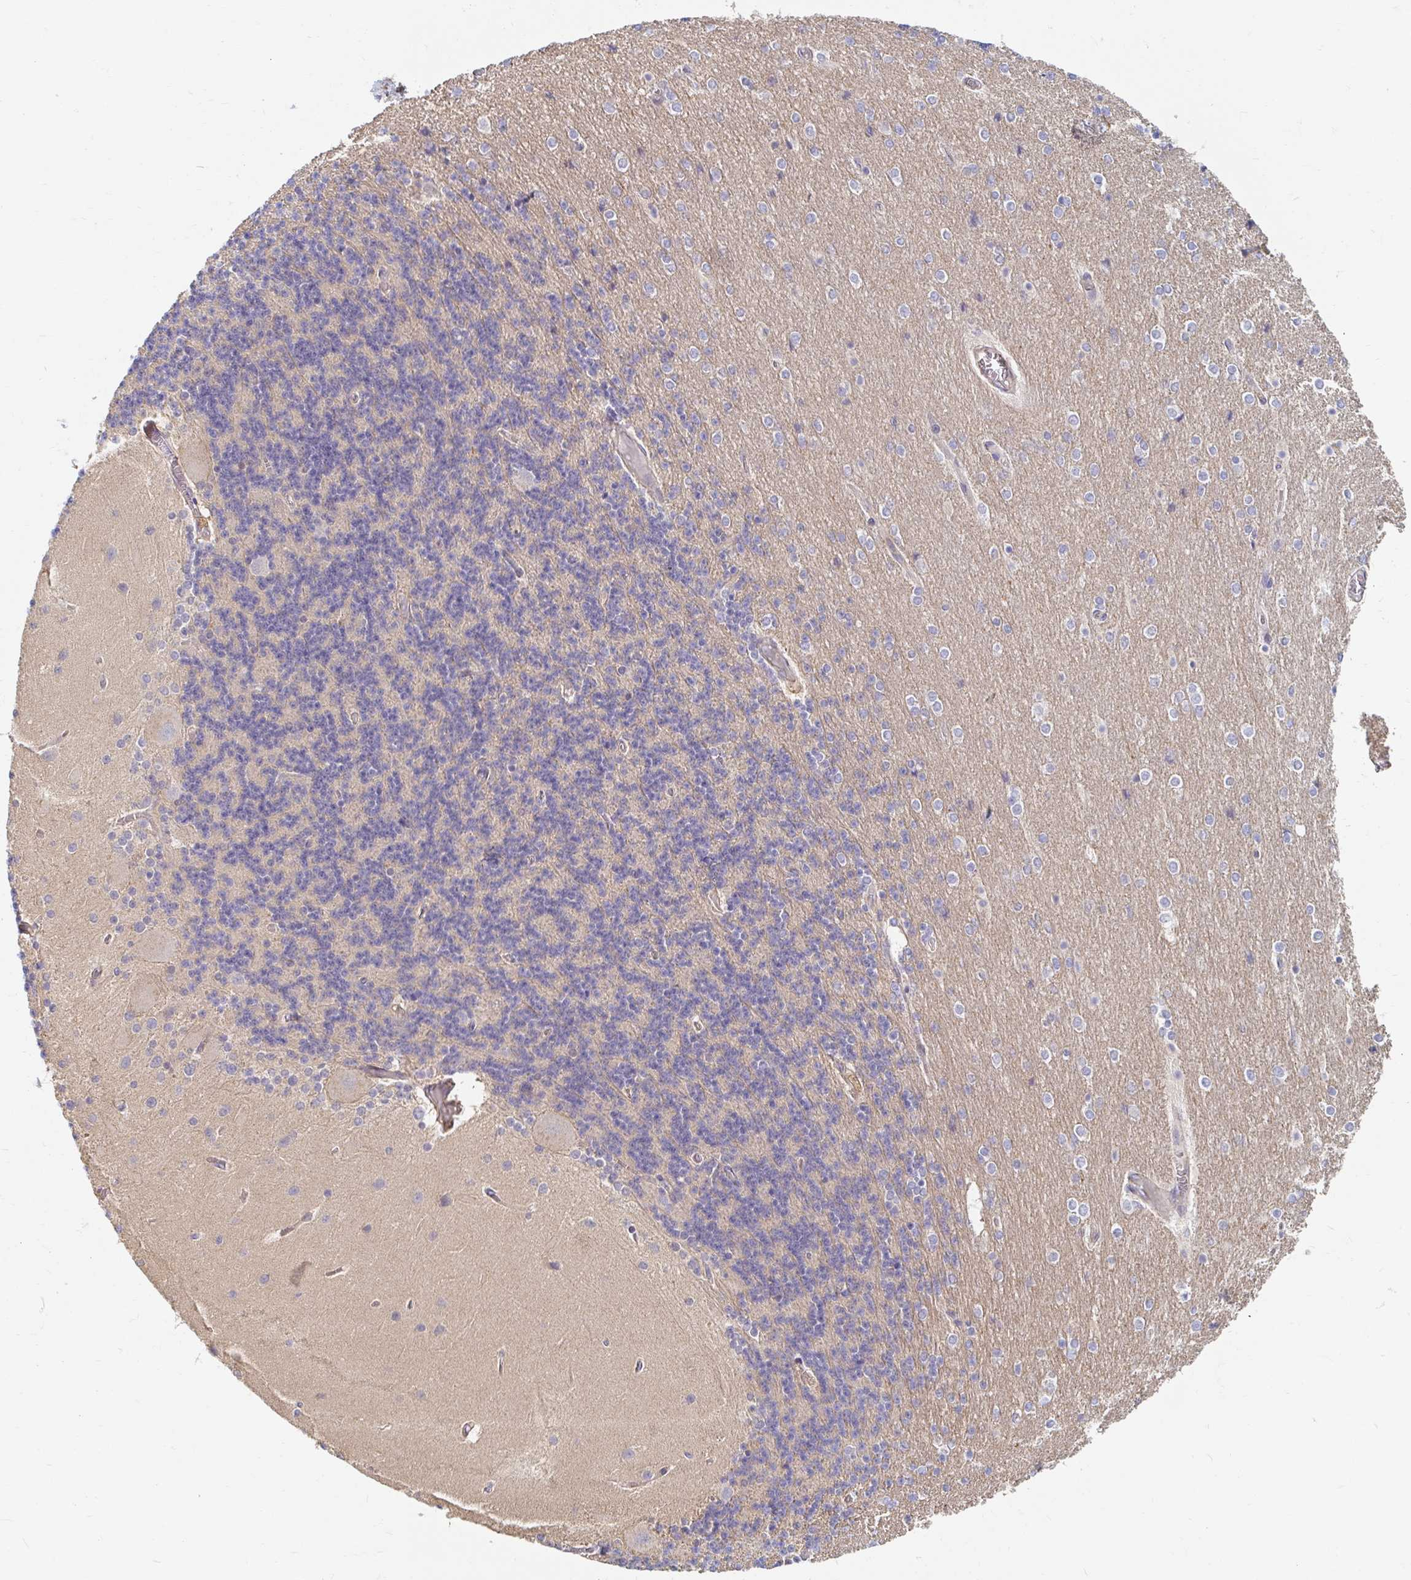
{"staining": {"intensity": "negative", "quantity": "none", "location": "none"}, "tissue": "cerebellum", "cell_type": "Cells in granular layer", "image_type": "normal", "snomed": [{"axis": "morphology", "description": "Normal tissue, NOS"}, {"axis": "topography", "description": "Cerebellum"}], "caption": "Micrograph shows no protein expression in cells in granular layer of benign cerebellum.", "gene": "MYLK2", "patient": {"sex": "female", "age": 54}}